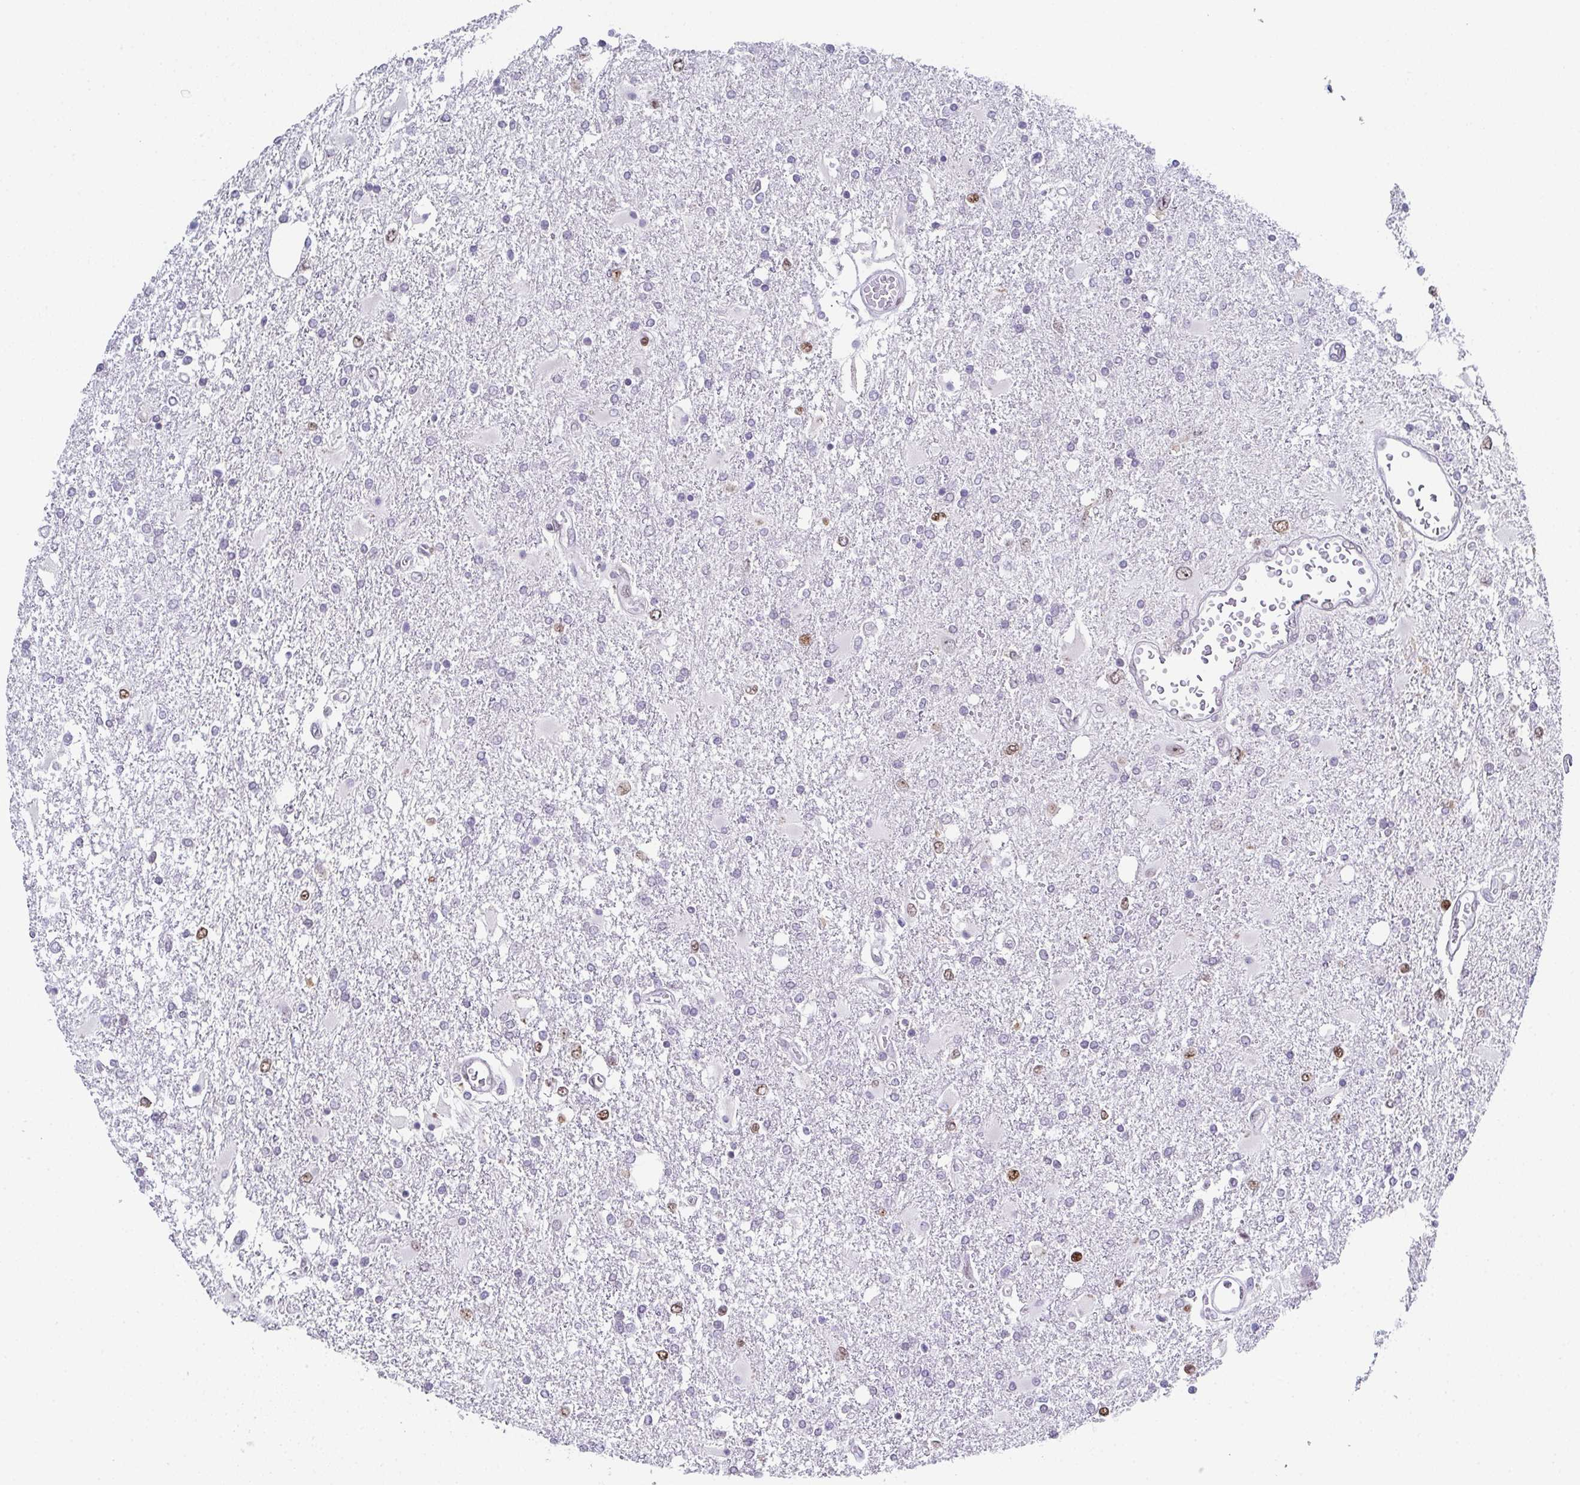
{"staining": {"intensity": "weak", "quantity": "<25%", "location": "nuclear"}, "tissue": "glioma", "cell_type": "Tumor cells", "image_type": "cancer", "snomed": [{"axis": "morphology", "description": "Glioma, malignant, High grade"}, {"axis": "topography", "description": "Cerebral cortex"}], "caption": "This histopathology image is of malignant glioma (high-grade) stained with immunohistochemistry to label a protein in brown with the nuclei are counter-stained blue. There is no staining in tumor cells.", "gene": "RB1", "patient": {"sex": "male", "age": 79}}